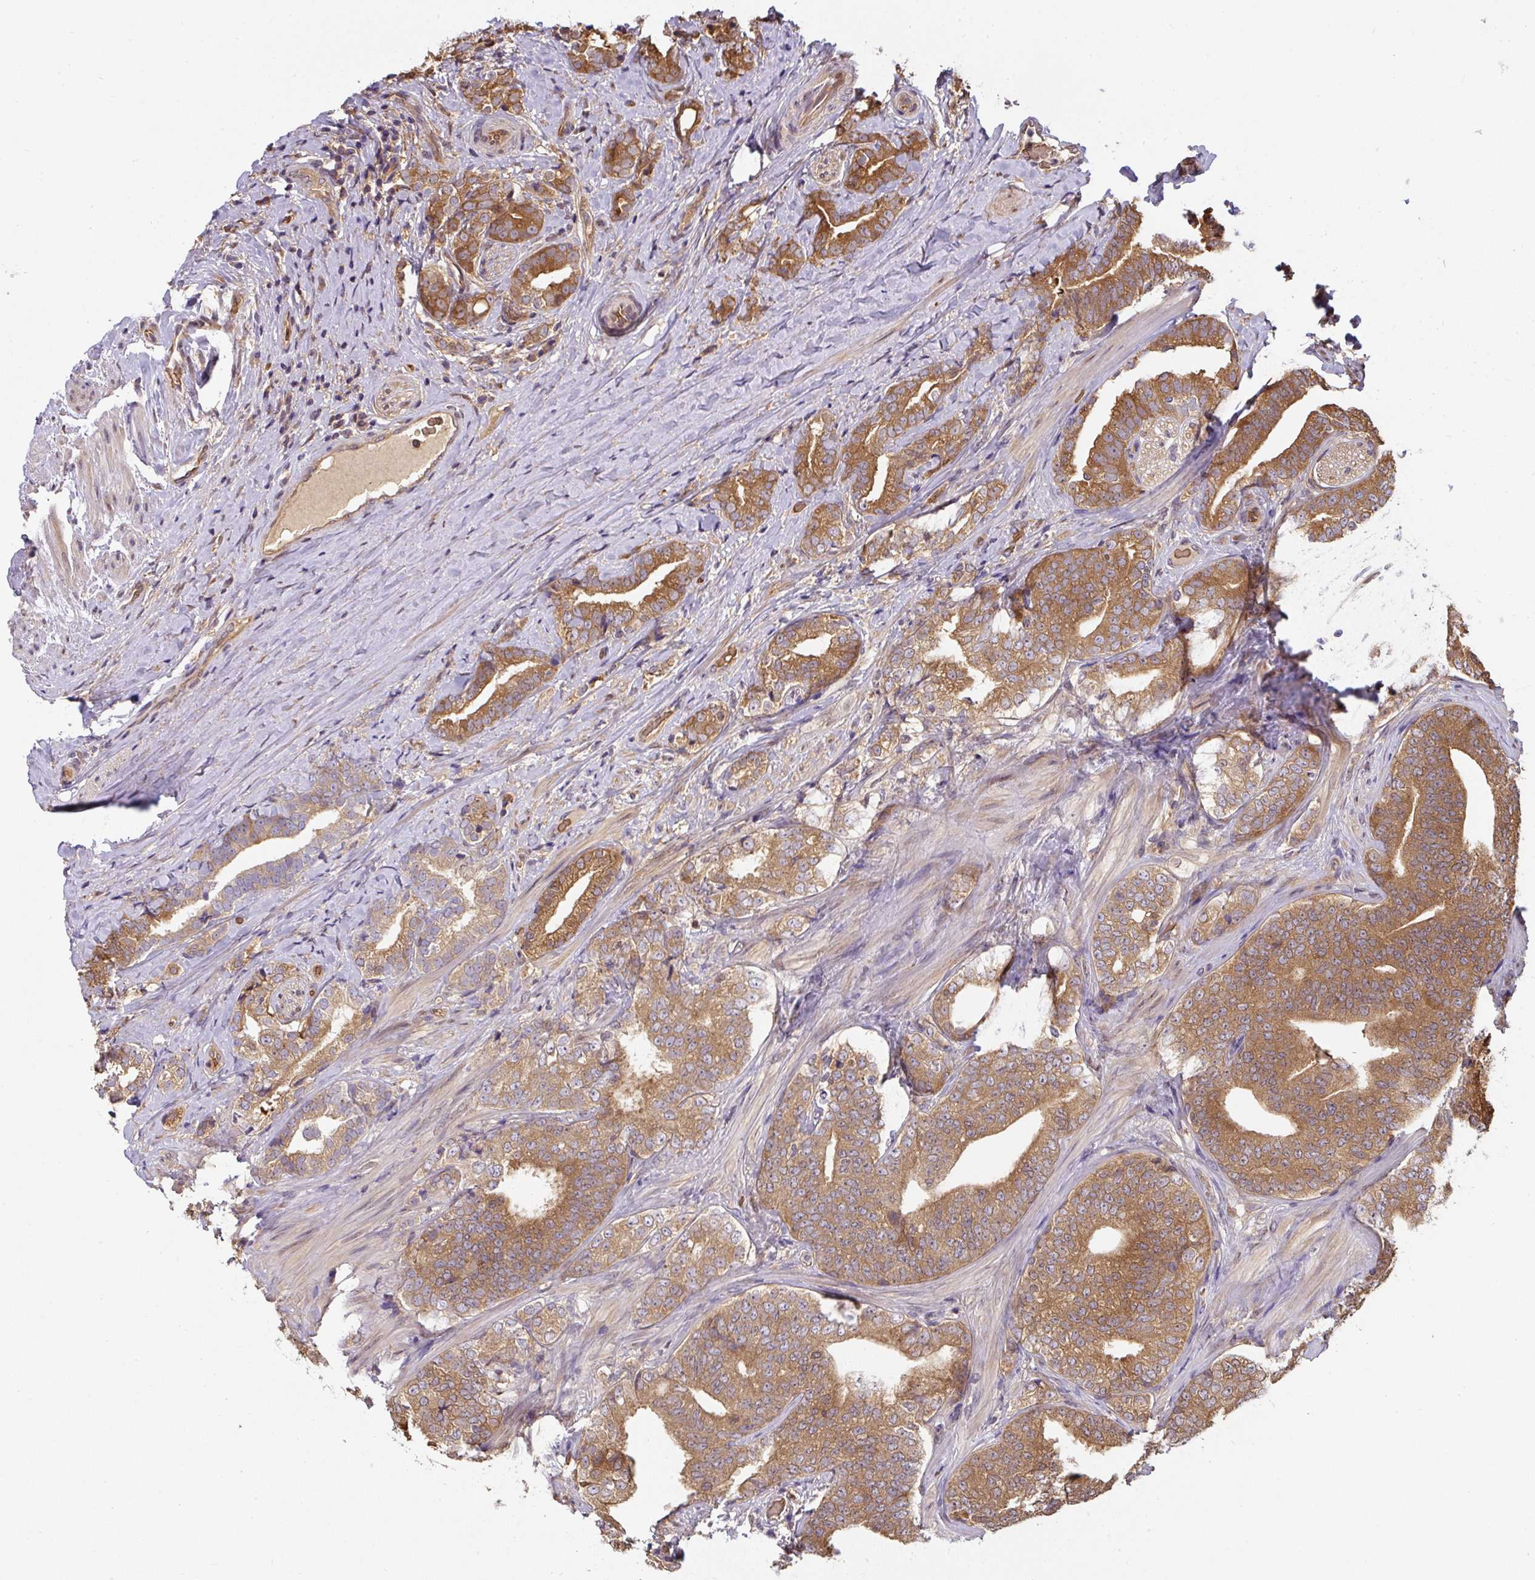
{"staining": {"intensity": "strong", "quantity": ">75%", "location": "cytoplasmic/membranous"}, "tissue": "prostate cancer", "cell_type": "Tumor cells", "image_type": "cancer", "snomed": [{"axis": "morphology", "description": "Adenocarcinoma, High grade"}, {"axis": "topography", "description": "Prostate"}], "caption": "Strong cytoplasmic/membranous protein positivity is identified in approximately >75% of tumor cells in prostate cancer.", "gene": "ST13", "patient": {"sex": "male", "age": 72}}